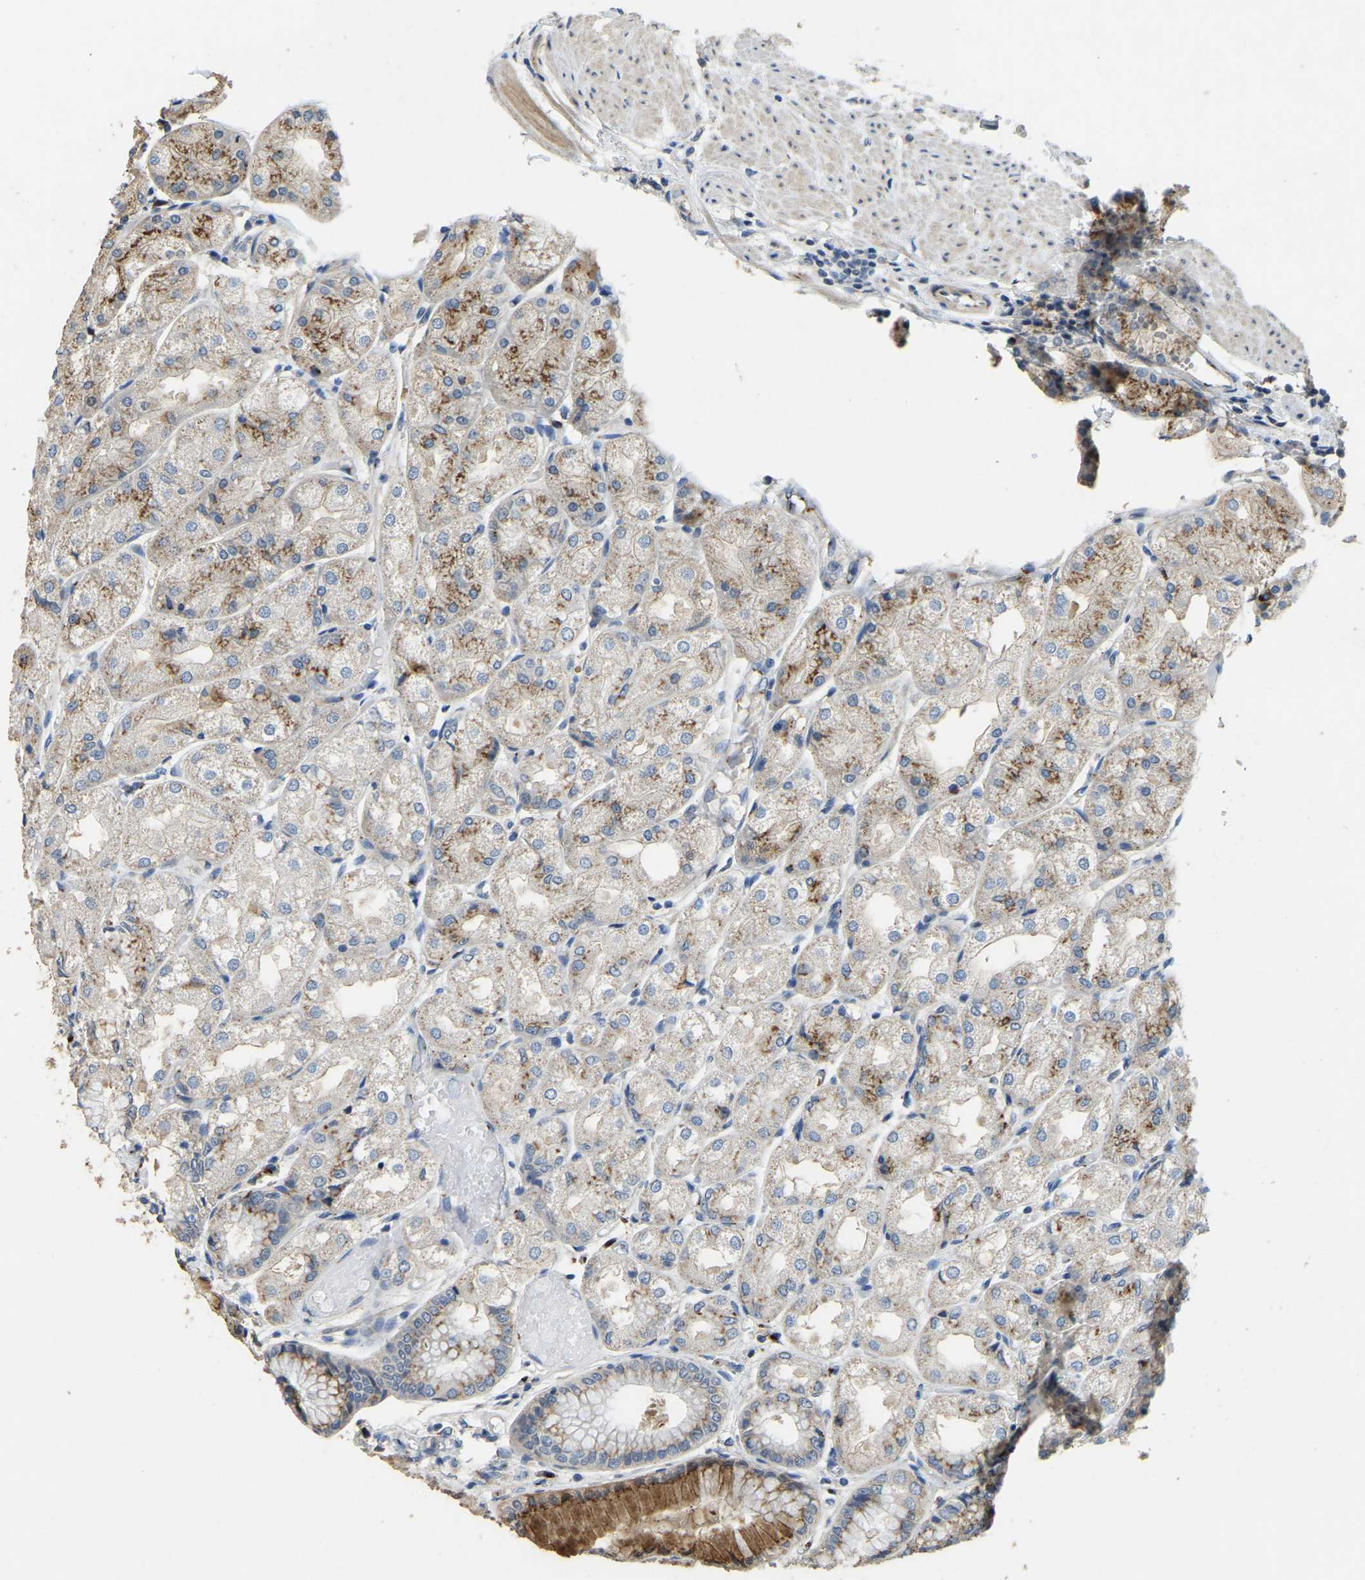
{"staining": {"intensity": "strong", "quantity": "25%-75%", "location": "cytoplasmic/membranous"}, "tissue": "stomach", "cell_type": "Glandular cells", "image_type": "normal", "snomed": [{"axis": "morphology", "description": "Normal tissue, NOS"}, {"axis": "topography", "description": "Stomach, upper"}], "caption": "Strong cytoplasmic/membranous expression is present in about 25%-75% of glandular cells in normal stomach.", "gene": "FAM174A", "patient": {"sex": "male", "age": 72}}